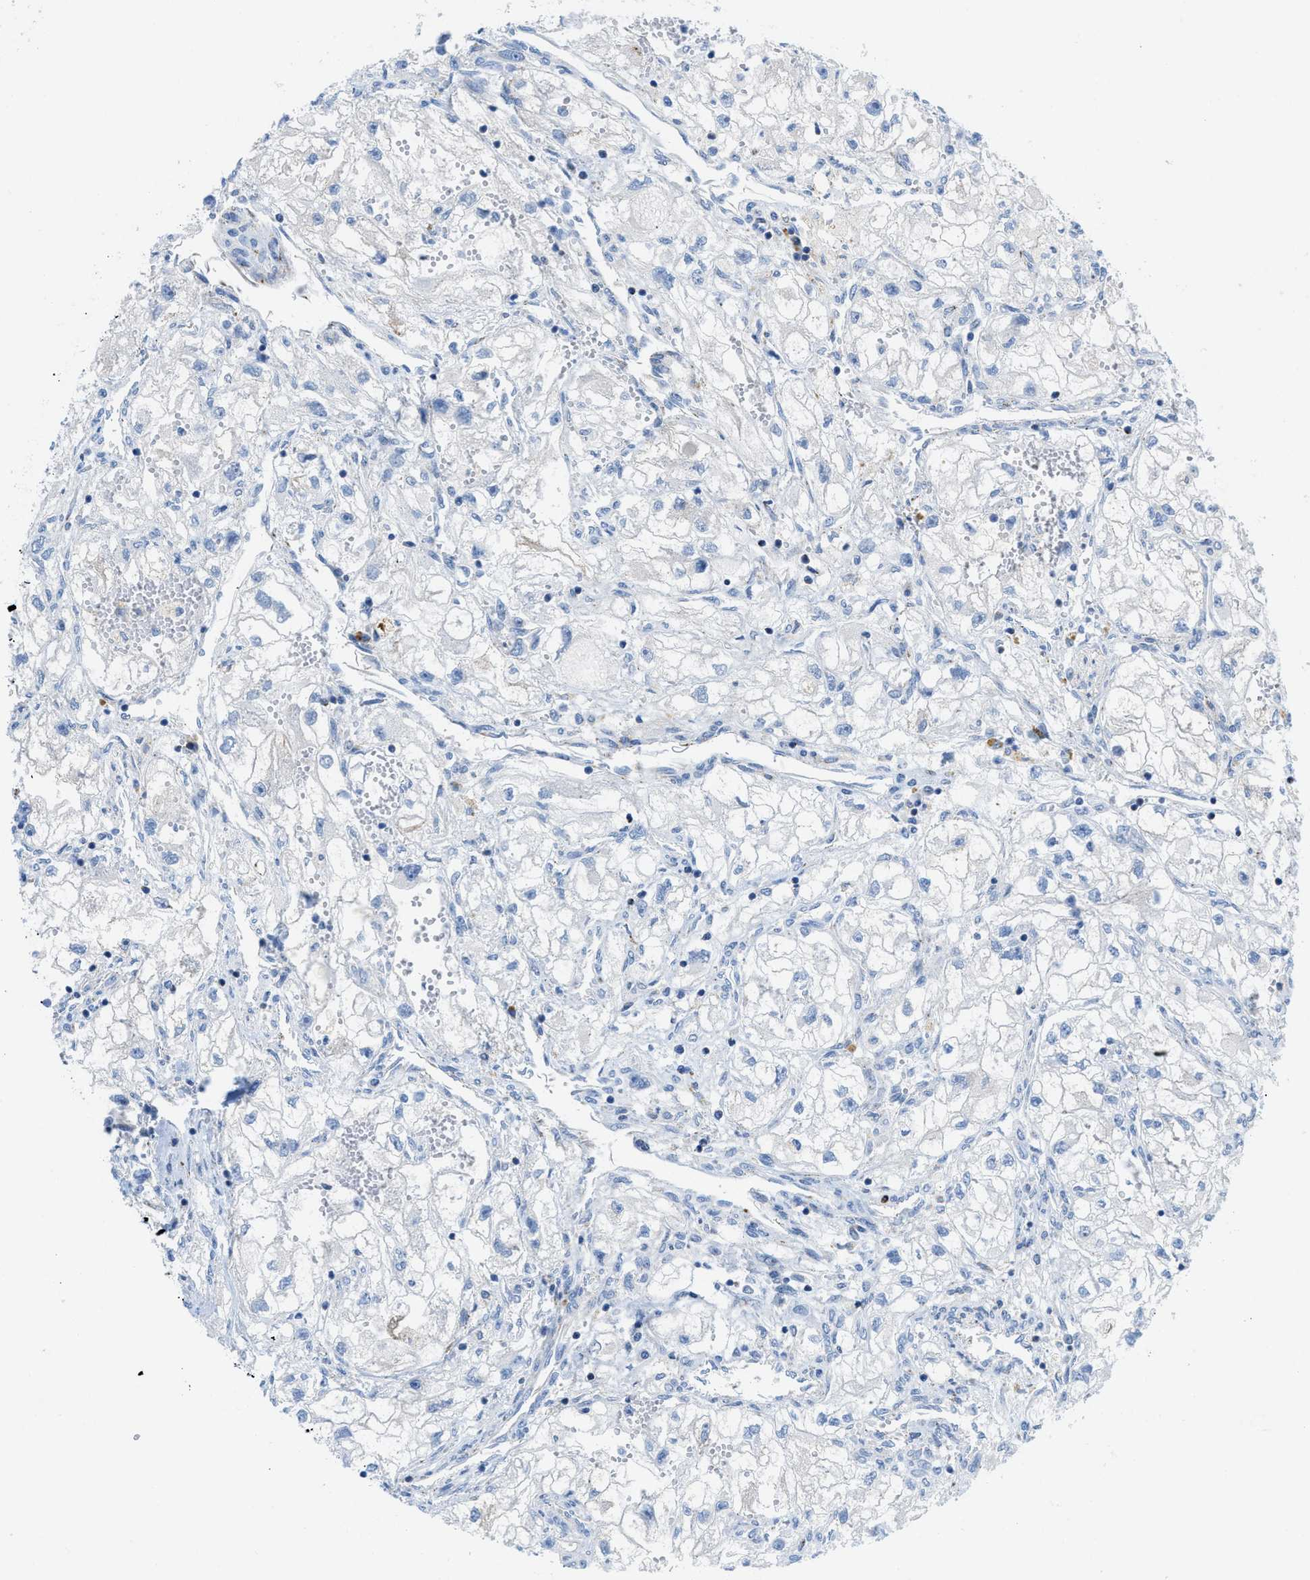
{"staining": {"intensity": "negative", "quantity": "none", "location": "none"}, "tissue": "renal cancer", "cell_type": "Tumor cells", "image_type": "cancer", "snomed": [{"axis": "morphology", "description": "Adenocarcinoma, NOS"}, {"axis": "topography", "description": "Kidney"}], "caption": "Tumor cells show no significant protein expression in renal cancer.", "gene": "RBBP9", "patient": {"sex": "female", "age": 70}}